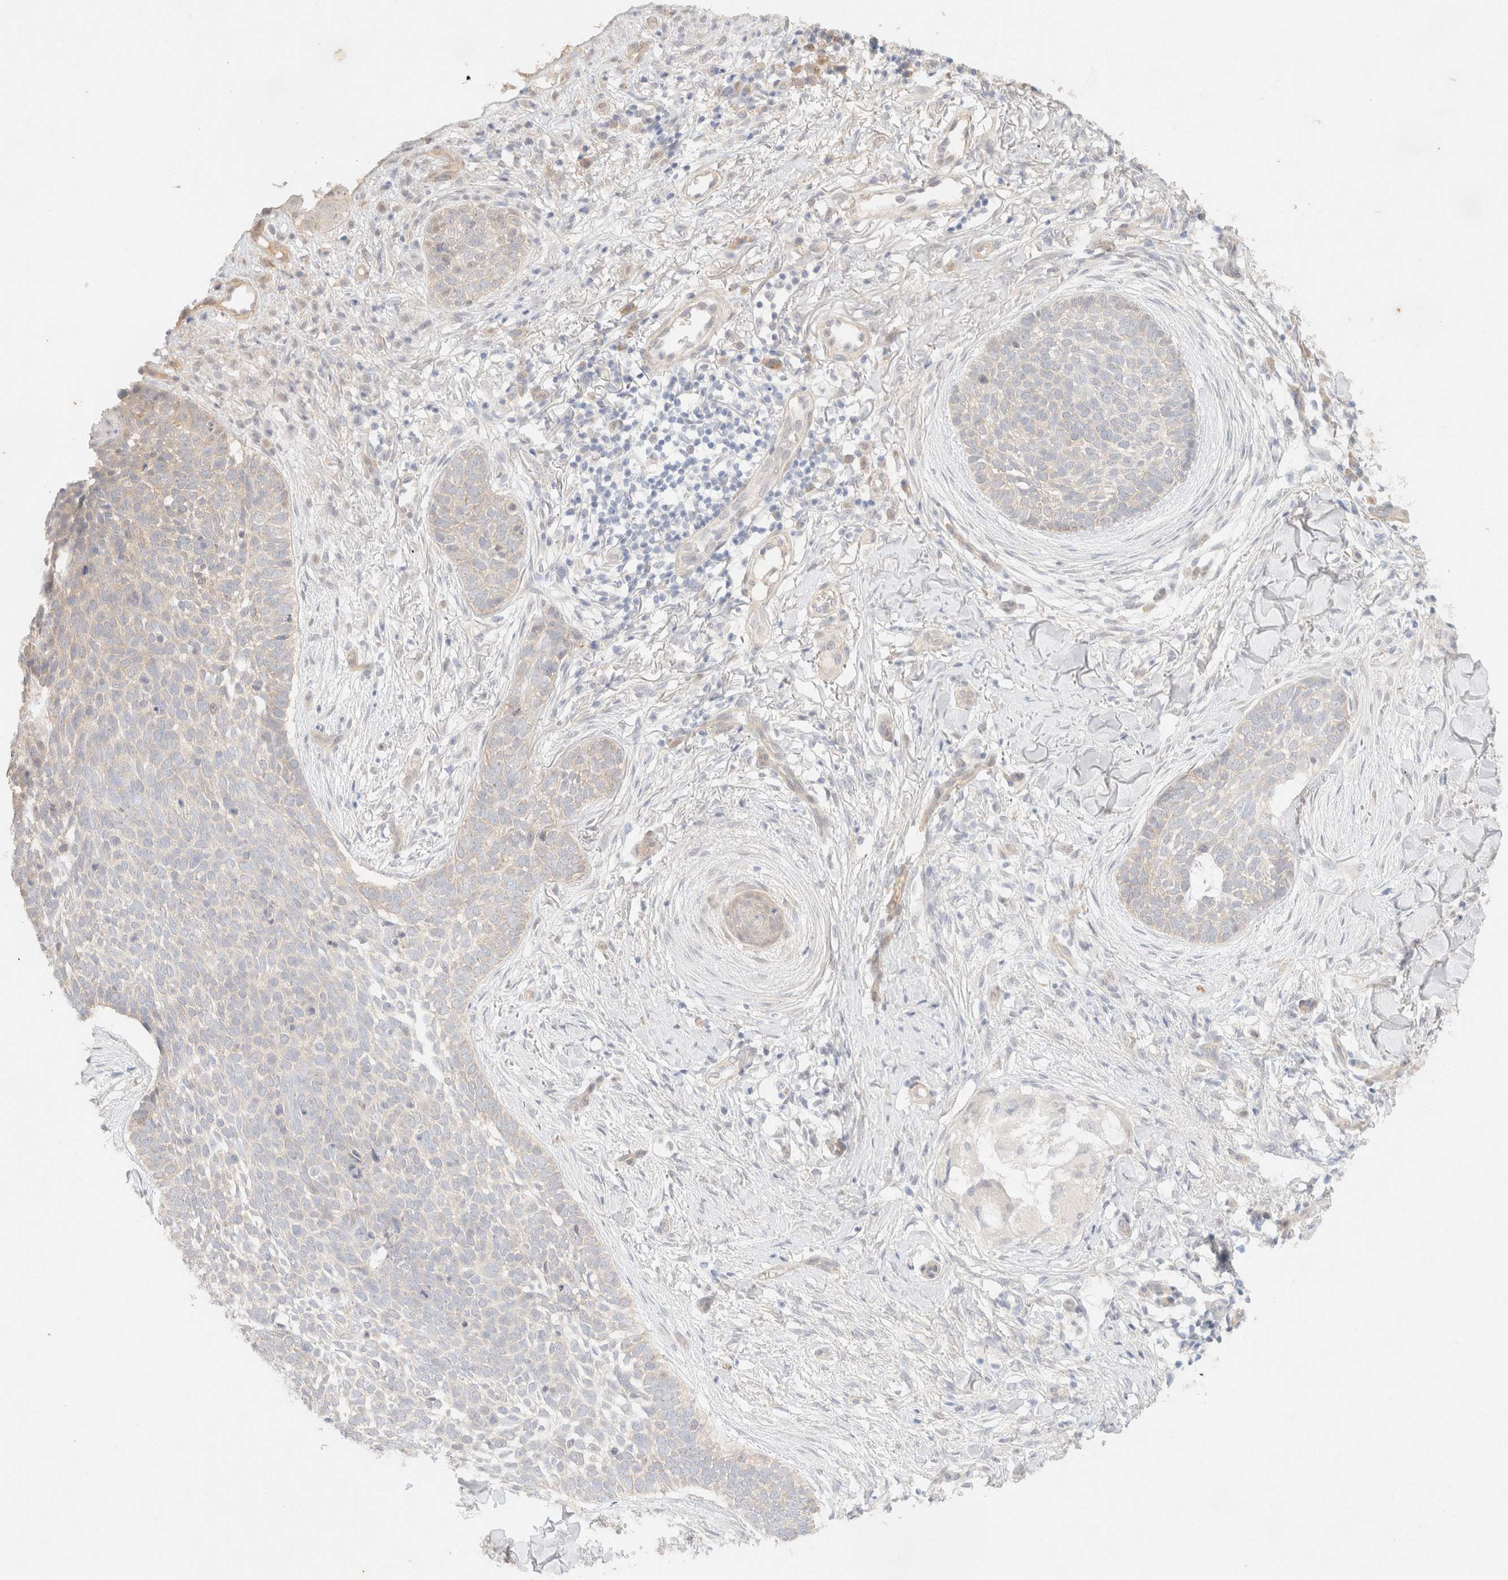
{"staining": {"intensity": "weak", "quantity": "<25%", "location": "cytoplasmic/membranous"}, "tissue": "skin cancer", "cell_type": "Tumor cells", "image_type": "cancer", "snomed": [{"axis": "morphology", "description": "Normal tissue, NOS"}, {"axis": "morphology", "description": "Basal cell carcinoma"}, {"axis": "topography", "description": "Skin"}], "caption": "Tumor cells show no significant protein expression in basal cell carcinoma (skin).", "gene": "CSNK1E", "patient": {"sex": "male", "age": 67}}